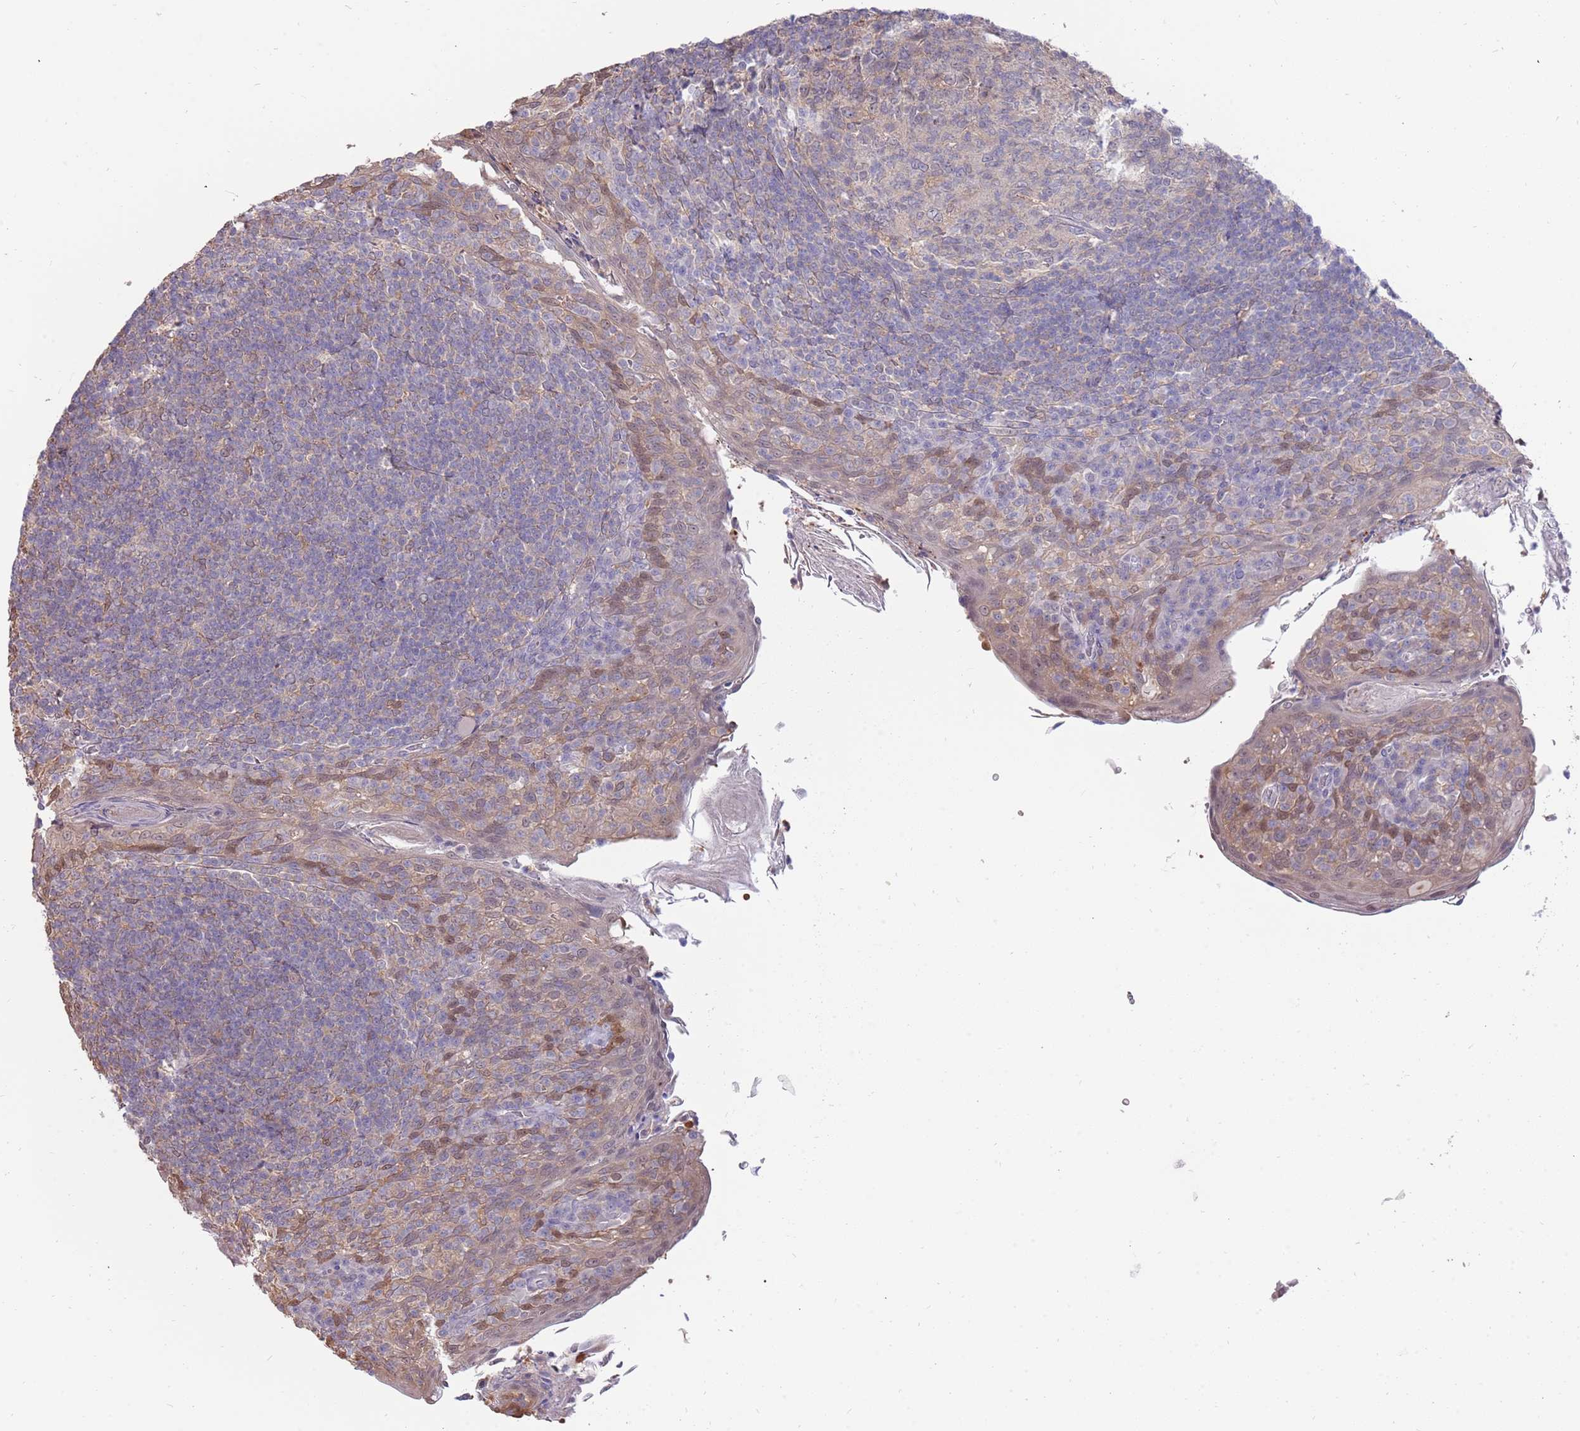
{"staining": {"intensity": "negative", "quantity": "none", "location": "none"}, "tissue": "tonsil", "cell_type": "Germinal center cells", "image_type": "normal", "snomed": [{"axis": "morphology", "description": "Normal tissue, NOS"}, {"axis": "topography", "description": "Tonsil"}], "caption": "Germinal center cells show no significant expression in unremarkable tonsil. (DAB (3,3'-diaminobenzidine) immunohistochemistry, high magnification).", "gene": "AP5S1", "patient": {"sex": "female", "age": 10}}